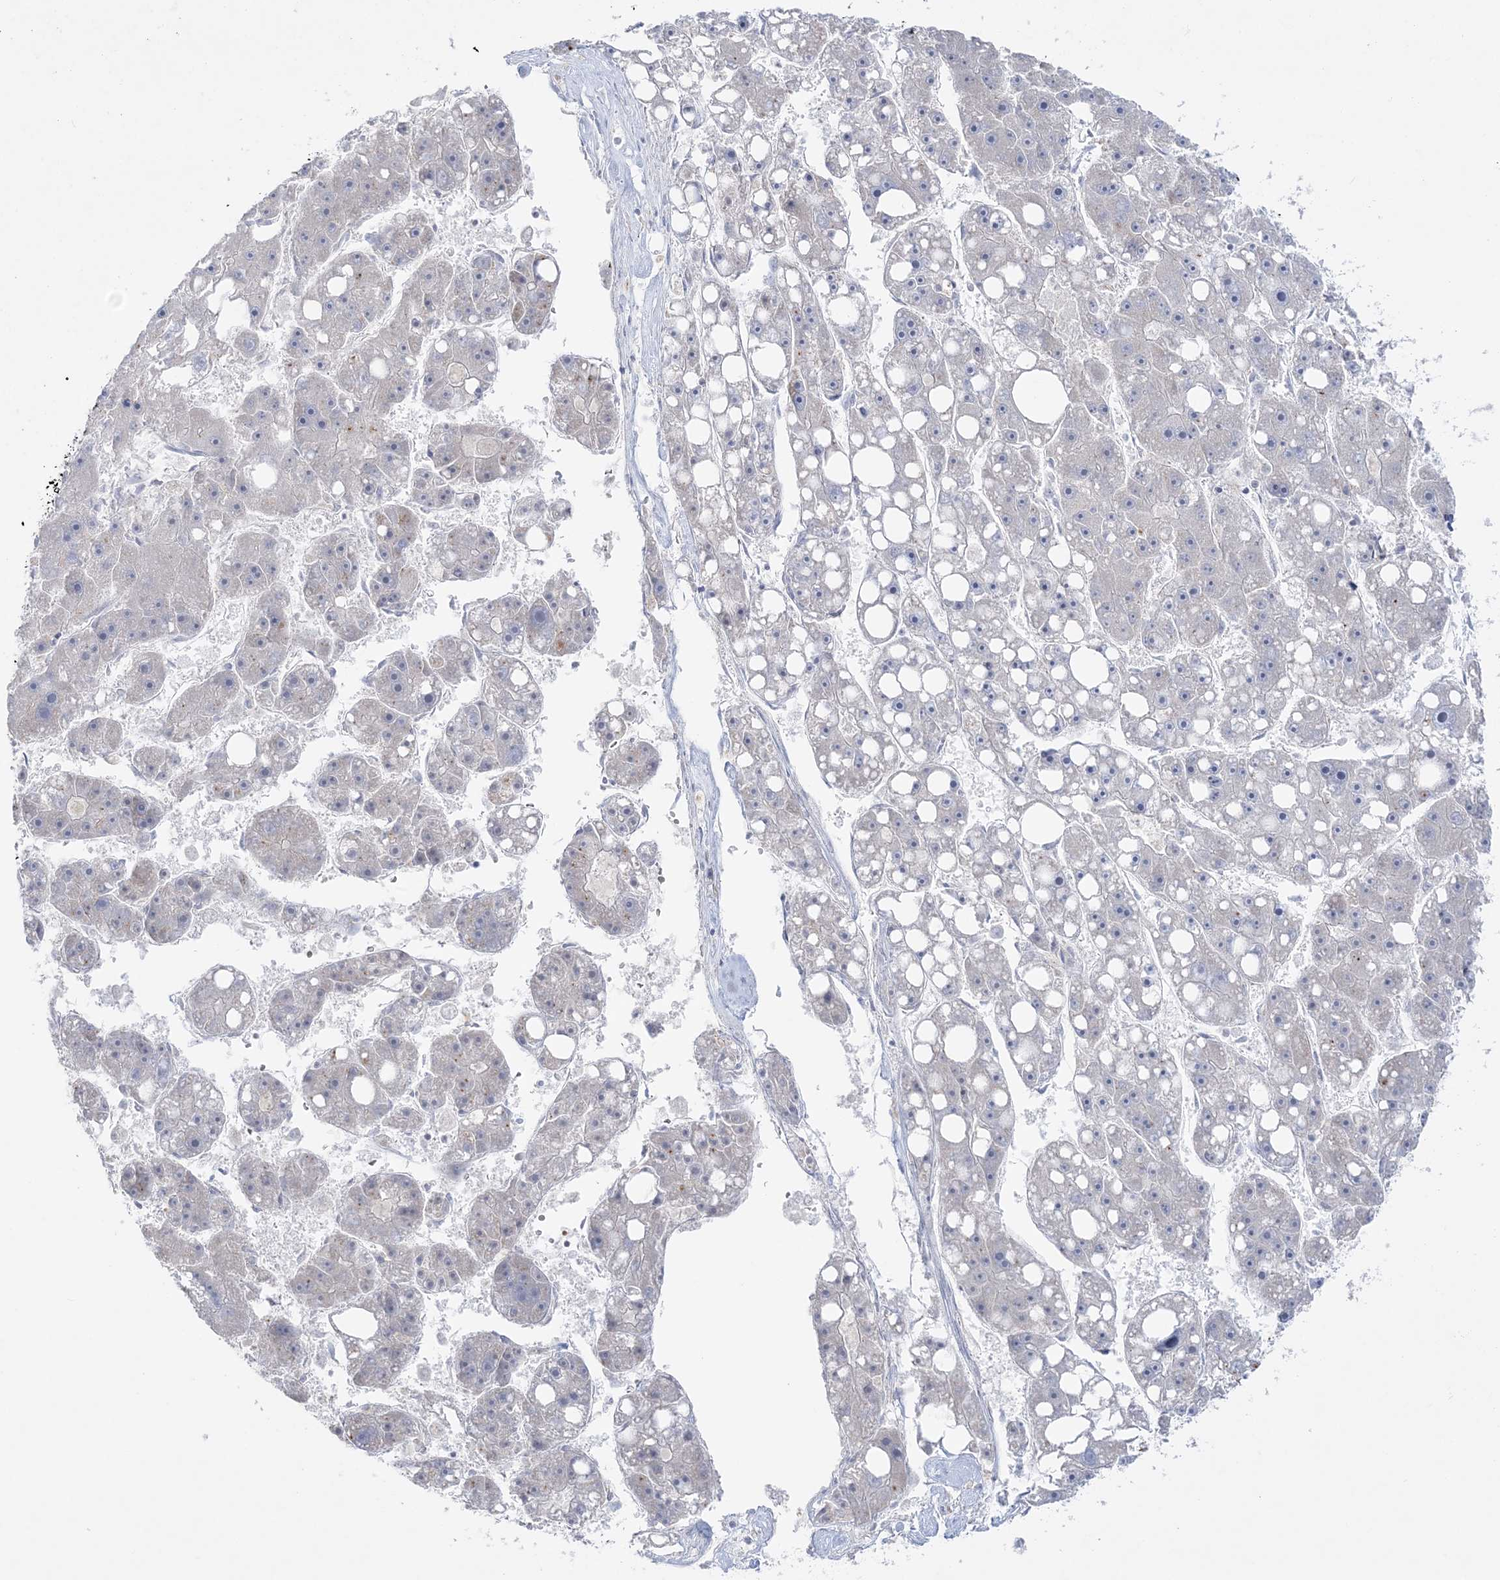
{"staining": {"intensity": "negative", "quantity": "none", "location": "none"}, "tissue": "liver cancer", "cell_type": "Tumor cells", "image_type": "cancer", "snomed": [{"axis": "morphology", "description": "Carcinoma, Hepatocellular, NOS"}, {"axis": "topography", "description": "Liver"}], "caption": "The photomicrograph exhibits no staining of tumor cells in liver cancer (hepatocellular carcinoma).", "gene": "SH3BP4", "patient": {"sex": "female", "age": 61}}